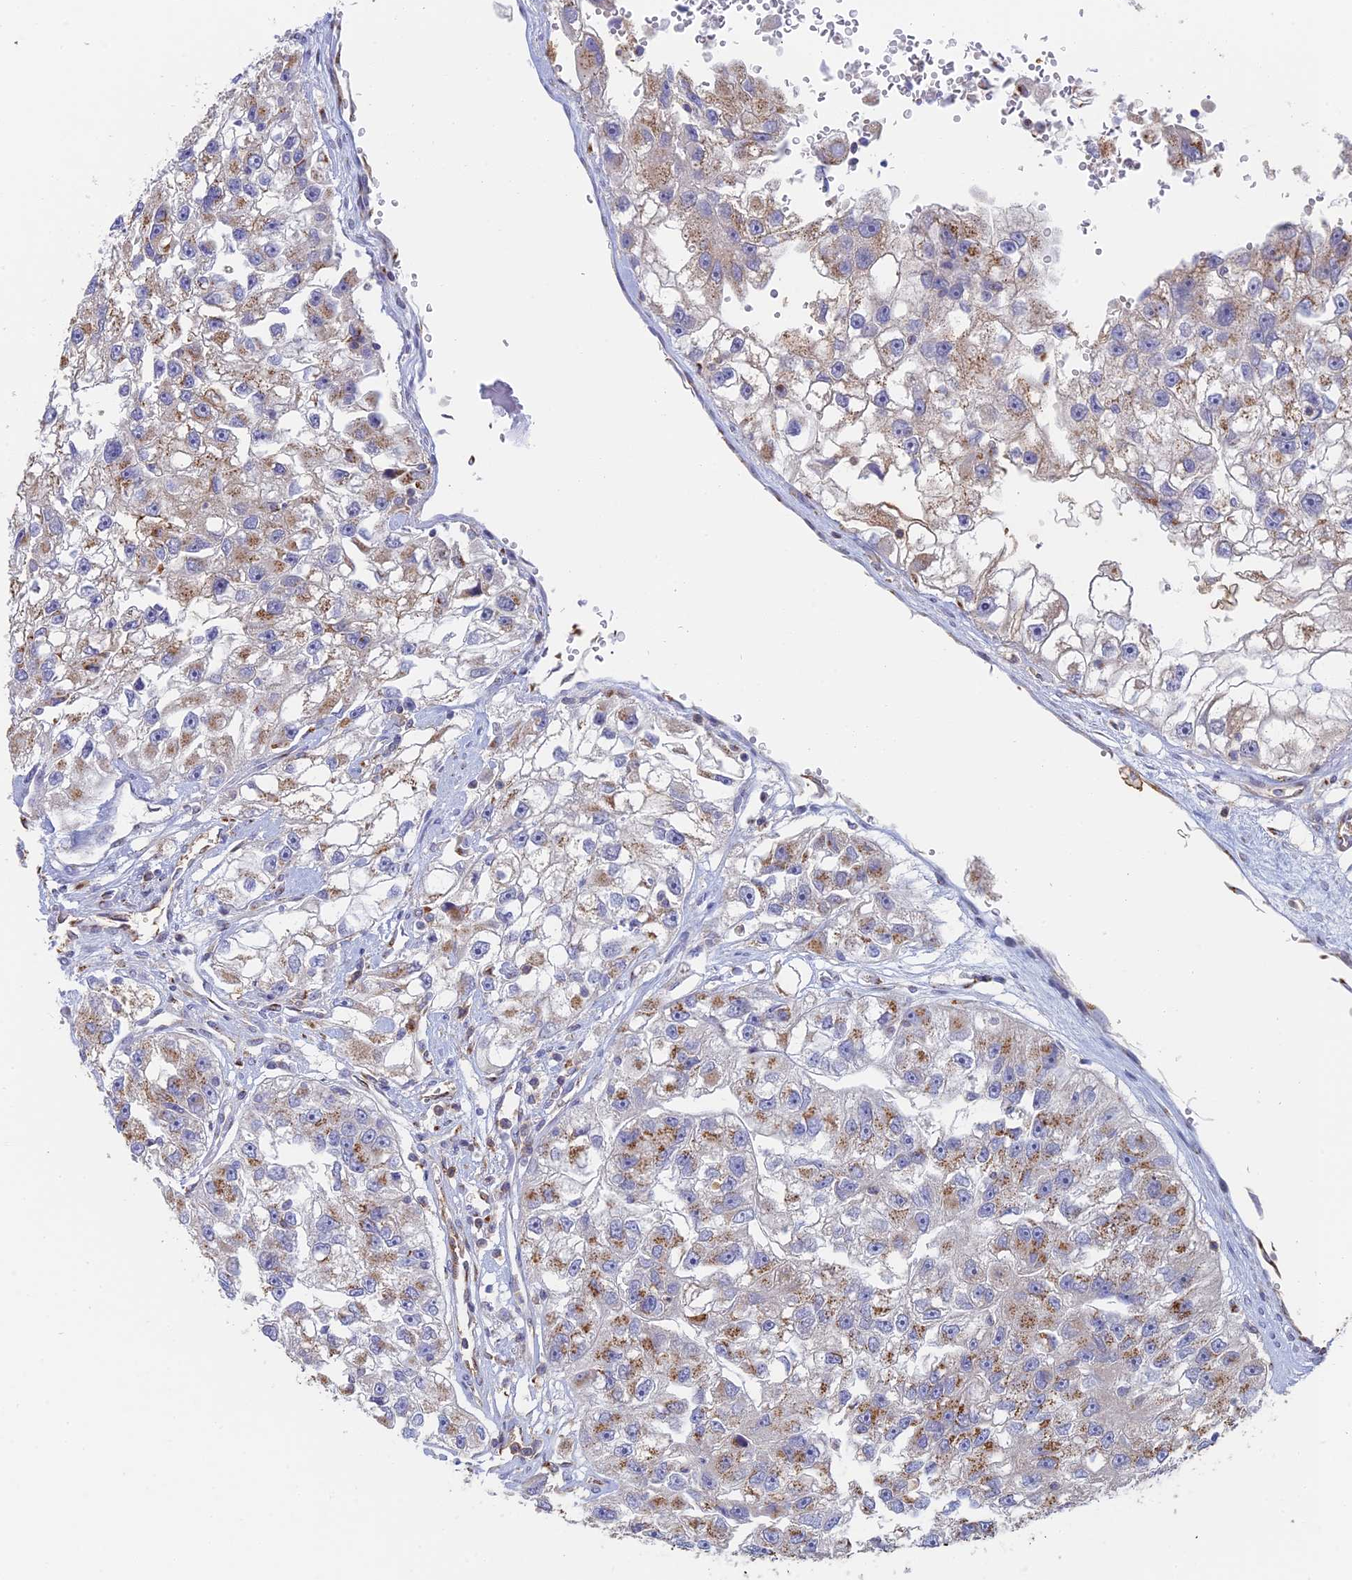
{"staining": {"intensity": "moderate", "quantity": ">75%", "location": "cytoplasmic/membranous"}, "tissue": "renal cancer", "cell_type": "Tumor cells", "image_type": "cancer", "snomed": [{"axis": "morphology", "description": "Adenocarcinoma, NOS"}, {"axis": "topography", "description": "Kidney"}], "caption": "This is an image of IHC staining of renal cancer (adenocarcinoma), which shows moderate expression in the cytoplasmic/membranous of tumor cells.", "gene": "HS2ST1", "patient": {"sex": "male", "age": 63}}